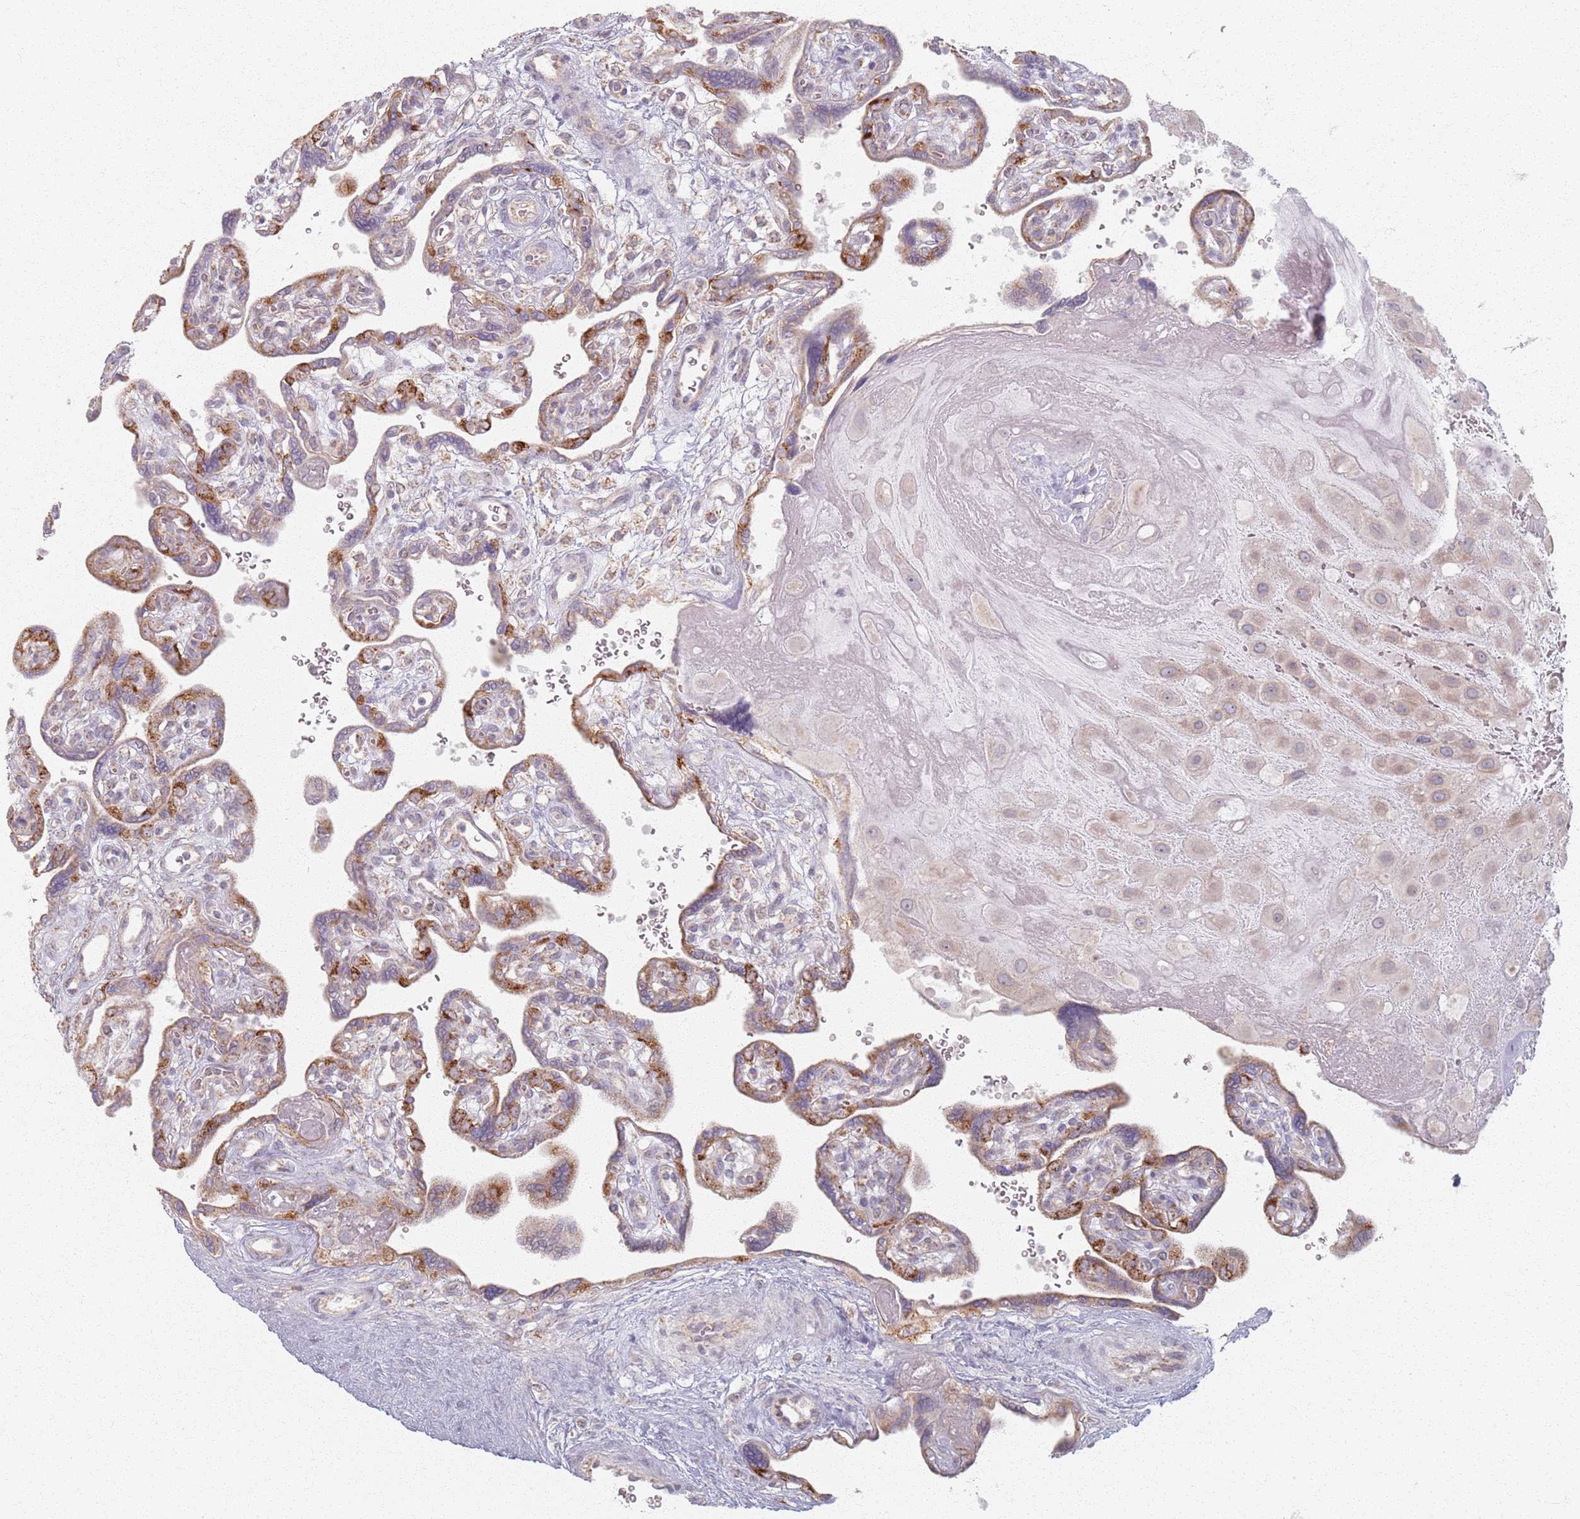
{"staining": {"intensity": "weak", "quantity": "<25%", "location": "cytoplasmic/membranous"}, "tissue": "placenta", "cell_type": "Decidual cells", "image_type": "normal", "snomed": [{"axis": "morphology", "description": "Normal tissue, NOS"}, {"axis": "topography", "description": "Placenta"}], "caption": "DAB immunohistochemical staining of benign human placenta displays no significant expression in decidual cells. (DAB immunohistochemistry (IHC), high magnification).", "gene": "PKD2L2", "patient": {"sex": "female", "age": 39}}